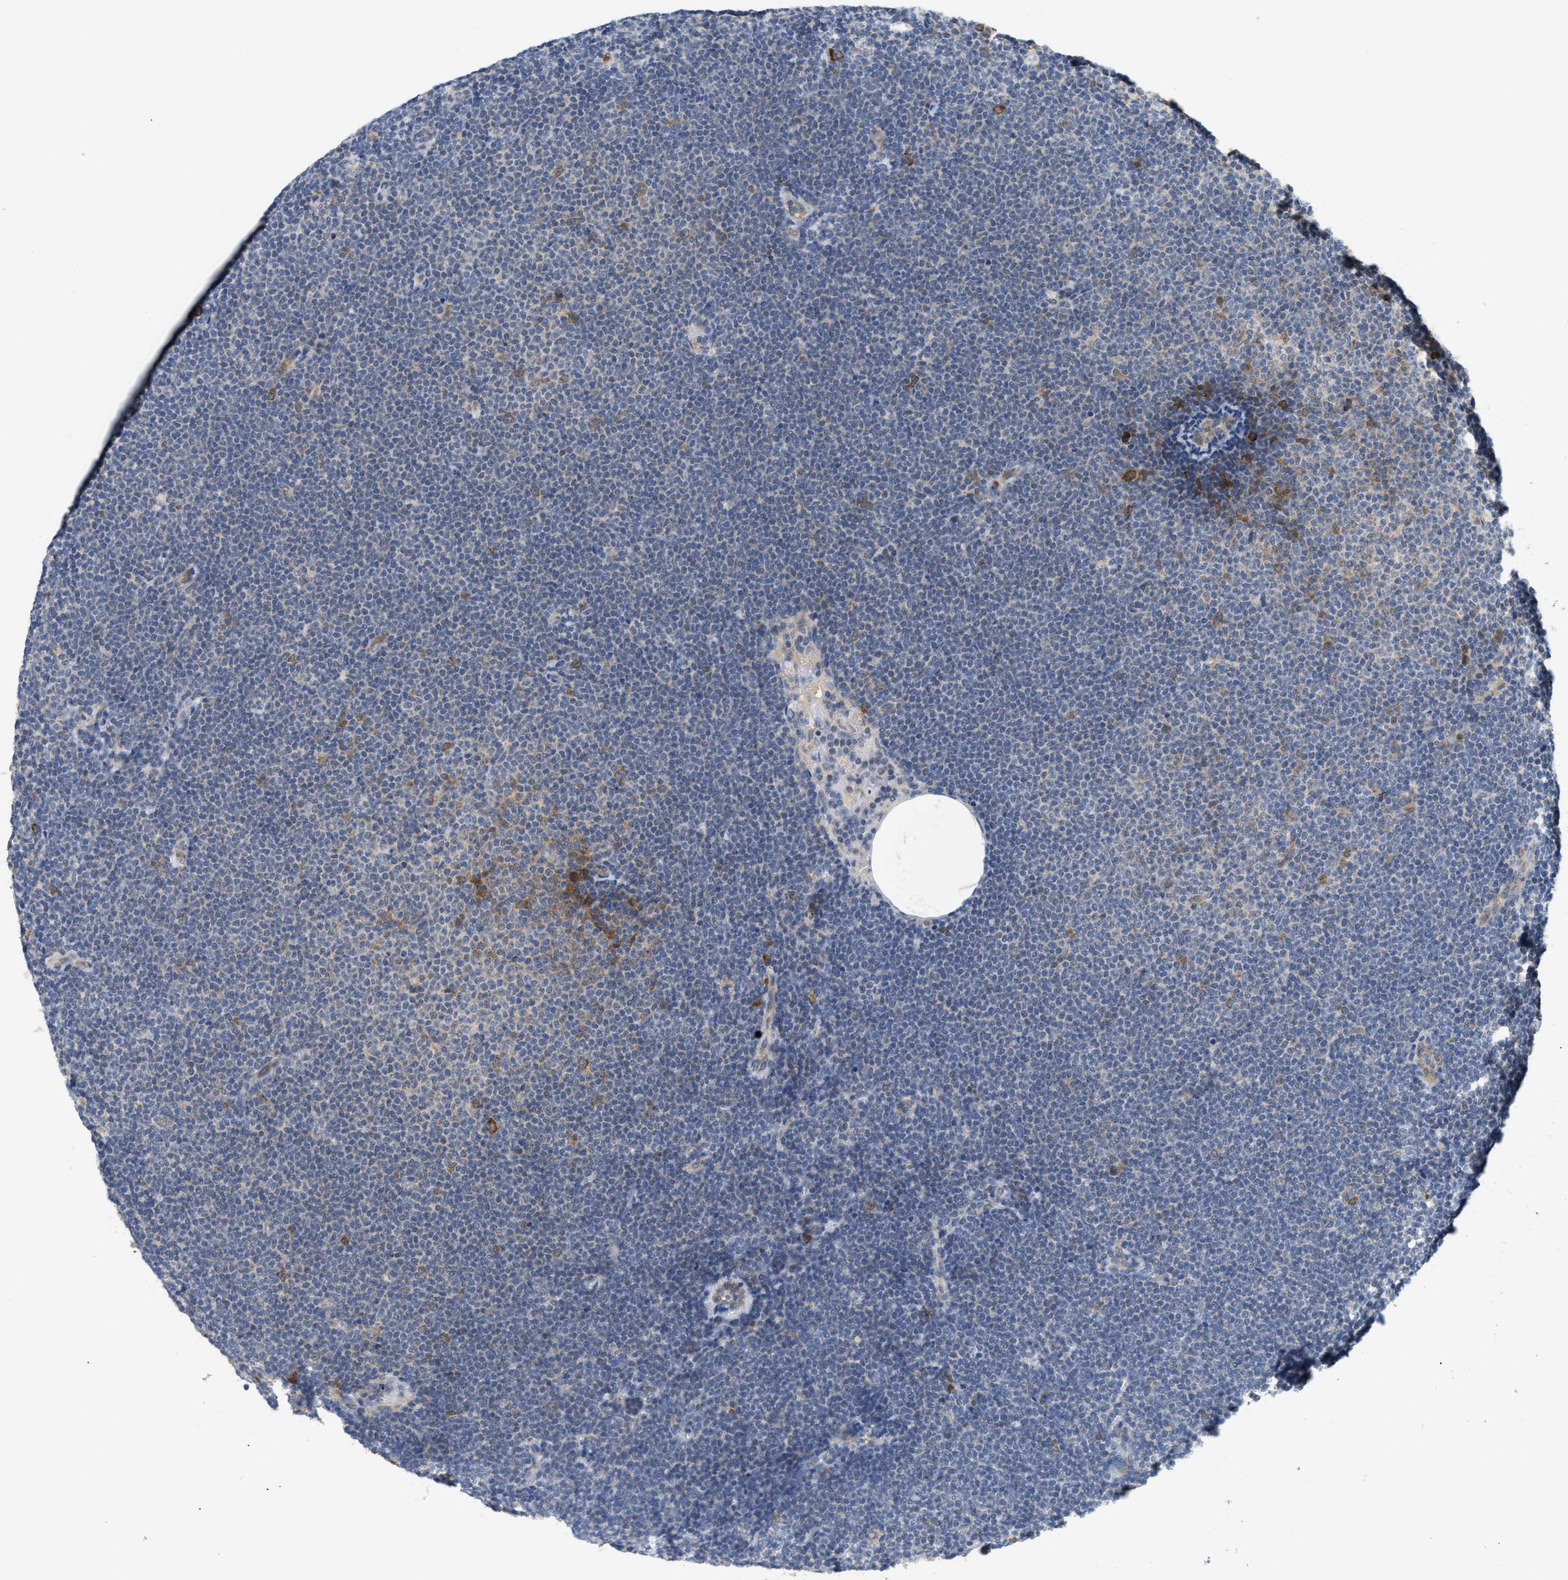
{"staining": {"intensity": "moderate", "quantity": "25%-75%", "location": "cytoplasmic/membranous"}, "tissue": "lymphoma", "cell_type": "Tumor cells", "image_type": "cancer", "snomed": [{"axis": "morphology", "description": "Malignant lymphoma, non-Hodgkin's type, Low grade"}, {"axis": "topography", "description": "Lymph node"}], "caption": "Immunohistochemical staining of malignant lymphoma, non-Hodgkin's type (low-grade) demonstrates moderate cytoplasmic/membranous protein positivity in approximately 25%-75% of tumor cells. (DAB (3,3'-diaminobenzidine) IHC, brown staining for protein, blue staining for nuclei).", "gene": "UBAP2", "patient": {"sex": "female", "age": 53}}